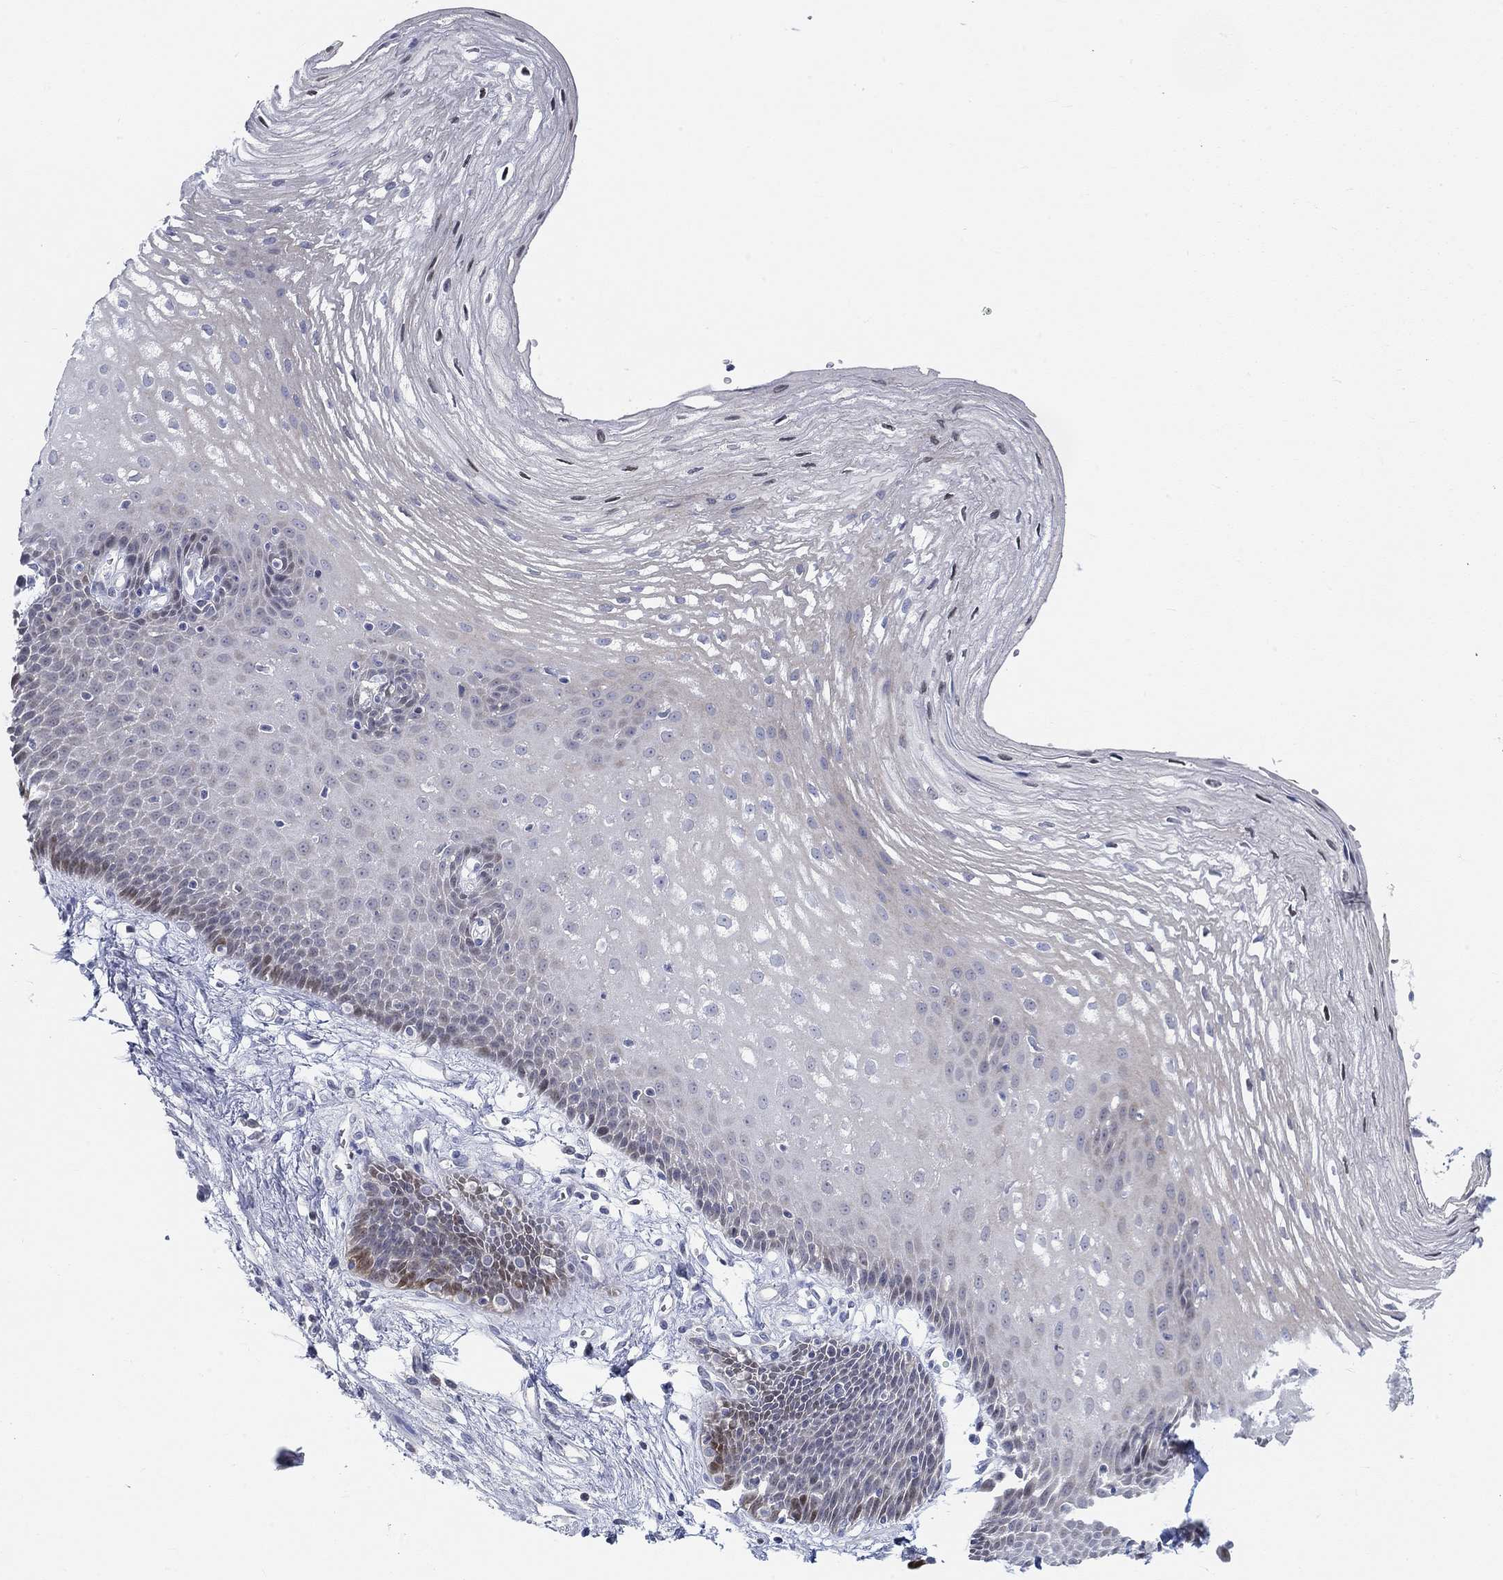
{"staining": {"intensity": "moderate", "quantity": "<25%", "location": "cytoplasmic/membranous"}, "tissue": "esophagus", "cell_type": "Squamous epithelial cells", "image_type": "normal", "snomed": [{"axis": "morphology", "description": "Normal tissue, NOS"}, {"axis": "topography", "description": "Esophagus"}], "caption": "High-magnification brightfield microscopy of normal esophagus stained with DAB (brown) and counterstained with hematoxylin (blue). squamous epithelial cells exhibit moderate cytoplasmic/membranous staining is identified in about<25% of cells. Immunohistochemistry stains the protein of interest in brown and the nuclei are stained blue.", "gene": "SNTG2", "patient": {"sex": "male", "age": 72}}